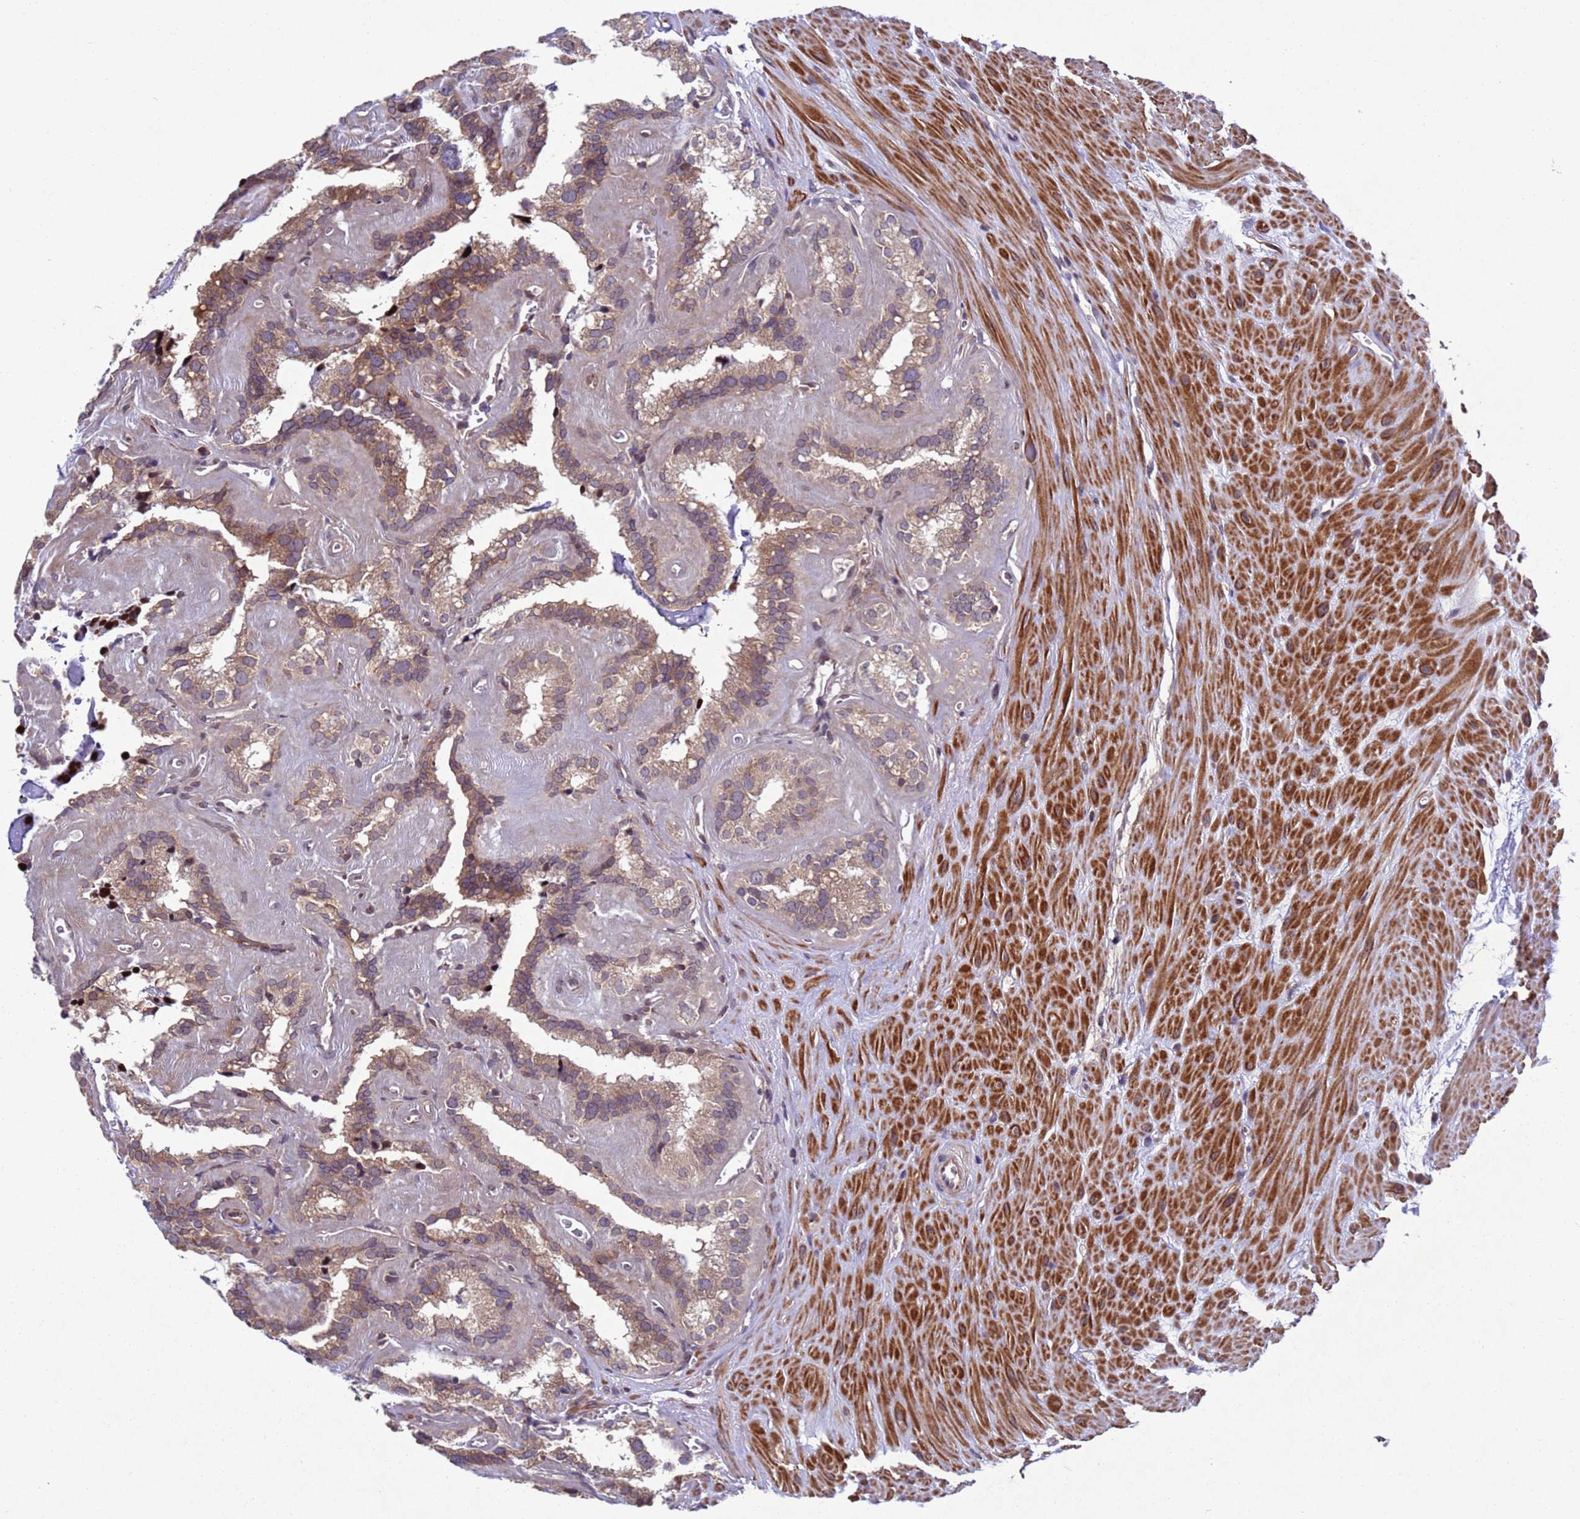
{"staining": {"intensity": "moderate", "quantity": "25%-75%", "location": "cytoplasmic/membranous"}, "tissue": "seminal vesicle", "cell_type": "Glandular cells", "image_type": "normal", "snomed": [{"axis": "morphology", "description": "Normal tissue, NOS"}, {"axis": "topography", "description": "Prostate"}, {"axis": "topography", "description": "Seminal veicle"}], "caption": "Immunohistochemistry (DAB) staining of unremarkable human seminal vesicle shows moderate cytoplasmic/membranous protein expression in approximately 25%-75% of glandular cells. (DAB IHC, brown staining for protein, blue staining for nuclei).", "gene": "TBK1", "patient": {"sex": "male", "age": 59}}